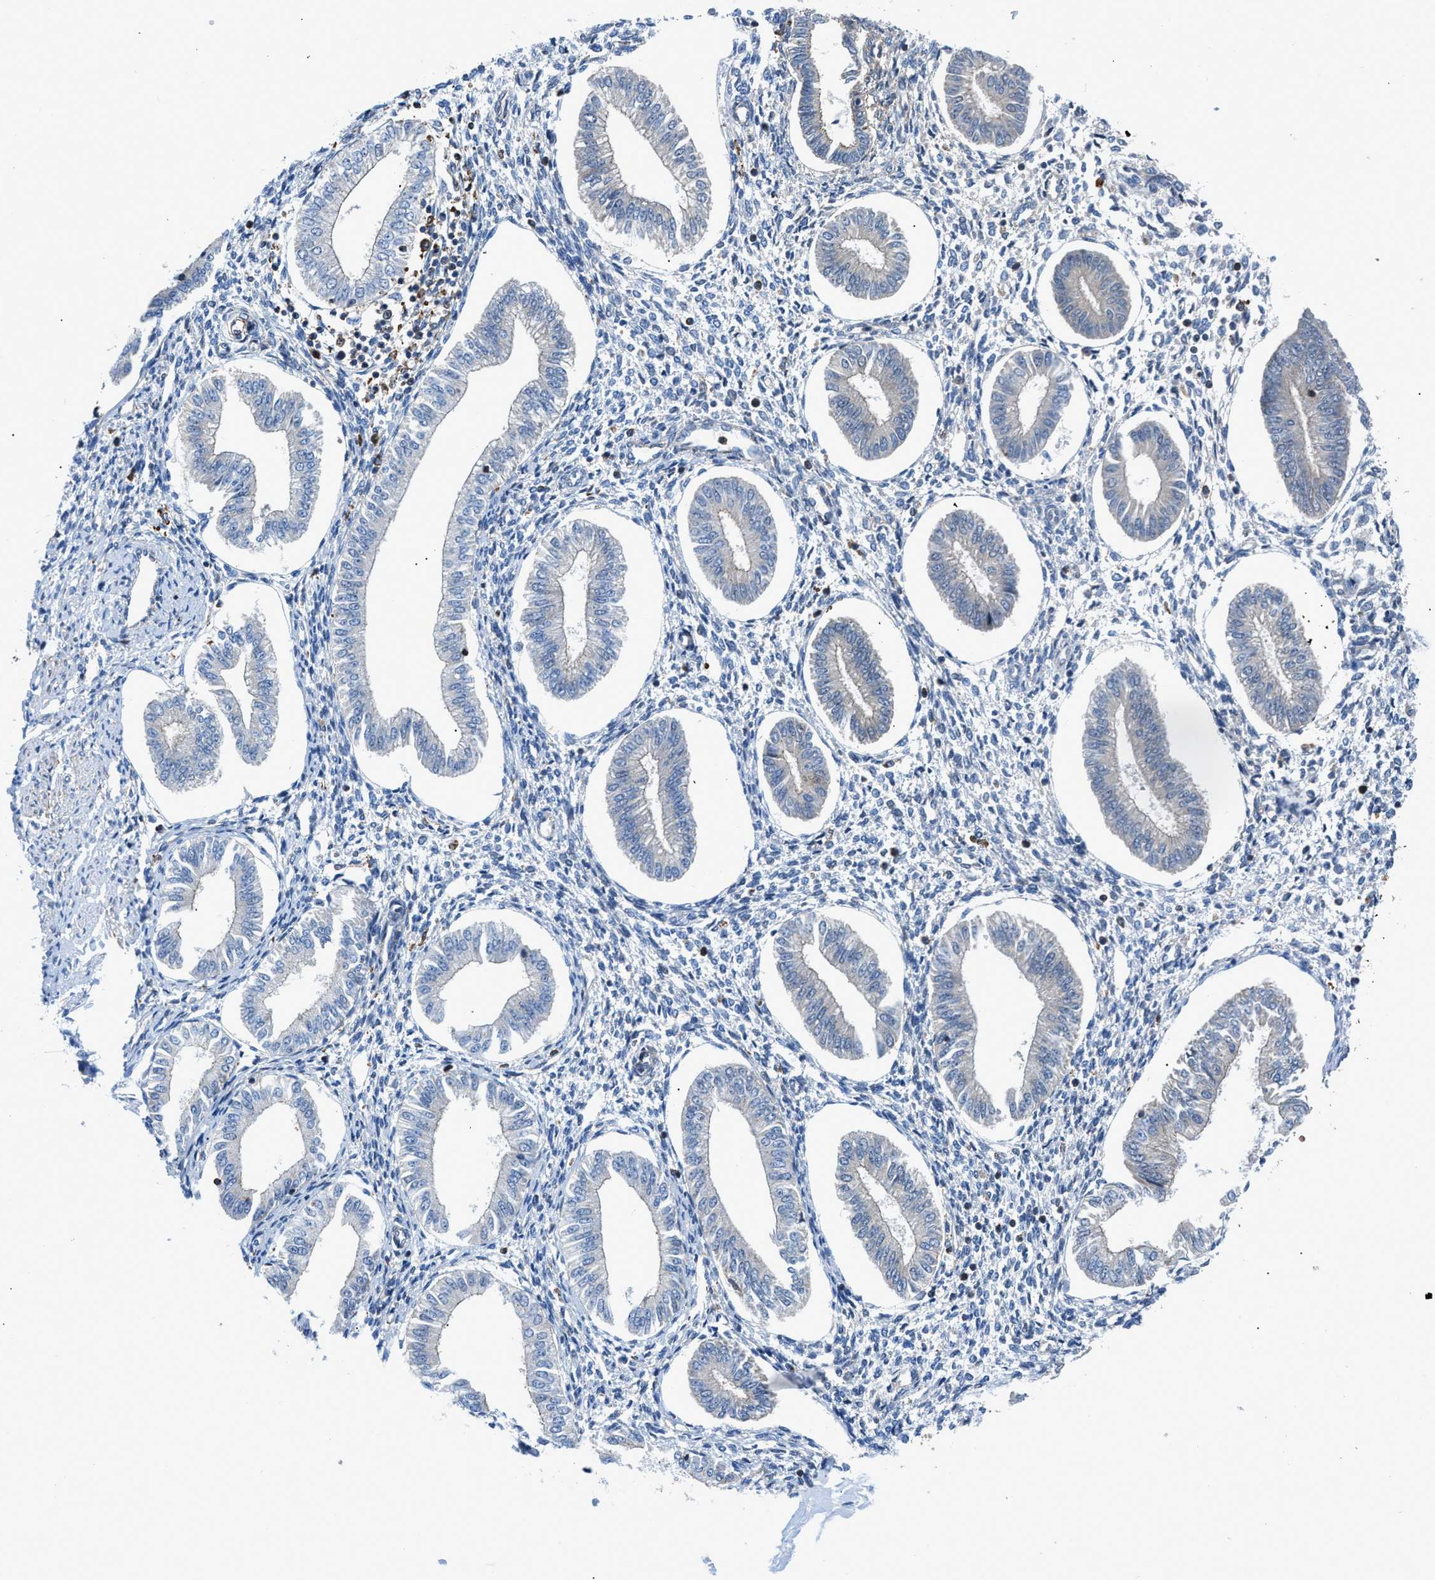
{"staining": {"intensity": "negative", "quantity": "none", "location": "none"}, "tissue": "endometrium", "cell_type": "Cells in endometrial stroma", "image_type": "normal", "snomed": [{"axis": "morphology", "description": "Normal tissue, NOS"}, {"axis": "topography", "description": "Endometrium"}], "caption": "This is a image of IHC staining of normal endometrium, which shows no positivity in cells in endometrial stroma. (DAB IHC with hematoxylin counter stain).", "gene": "ATP6V0D1", "patient": {"sex": "female", "age": 50}}